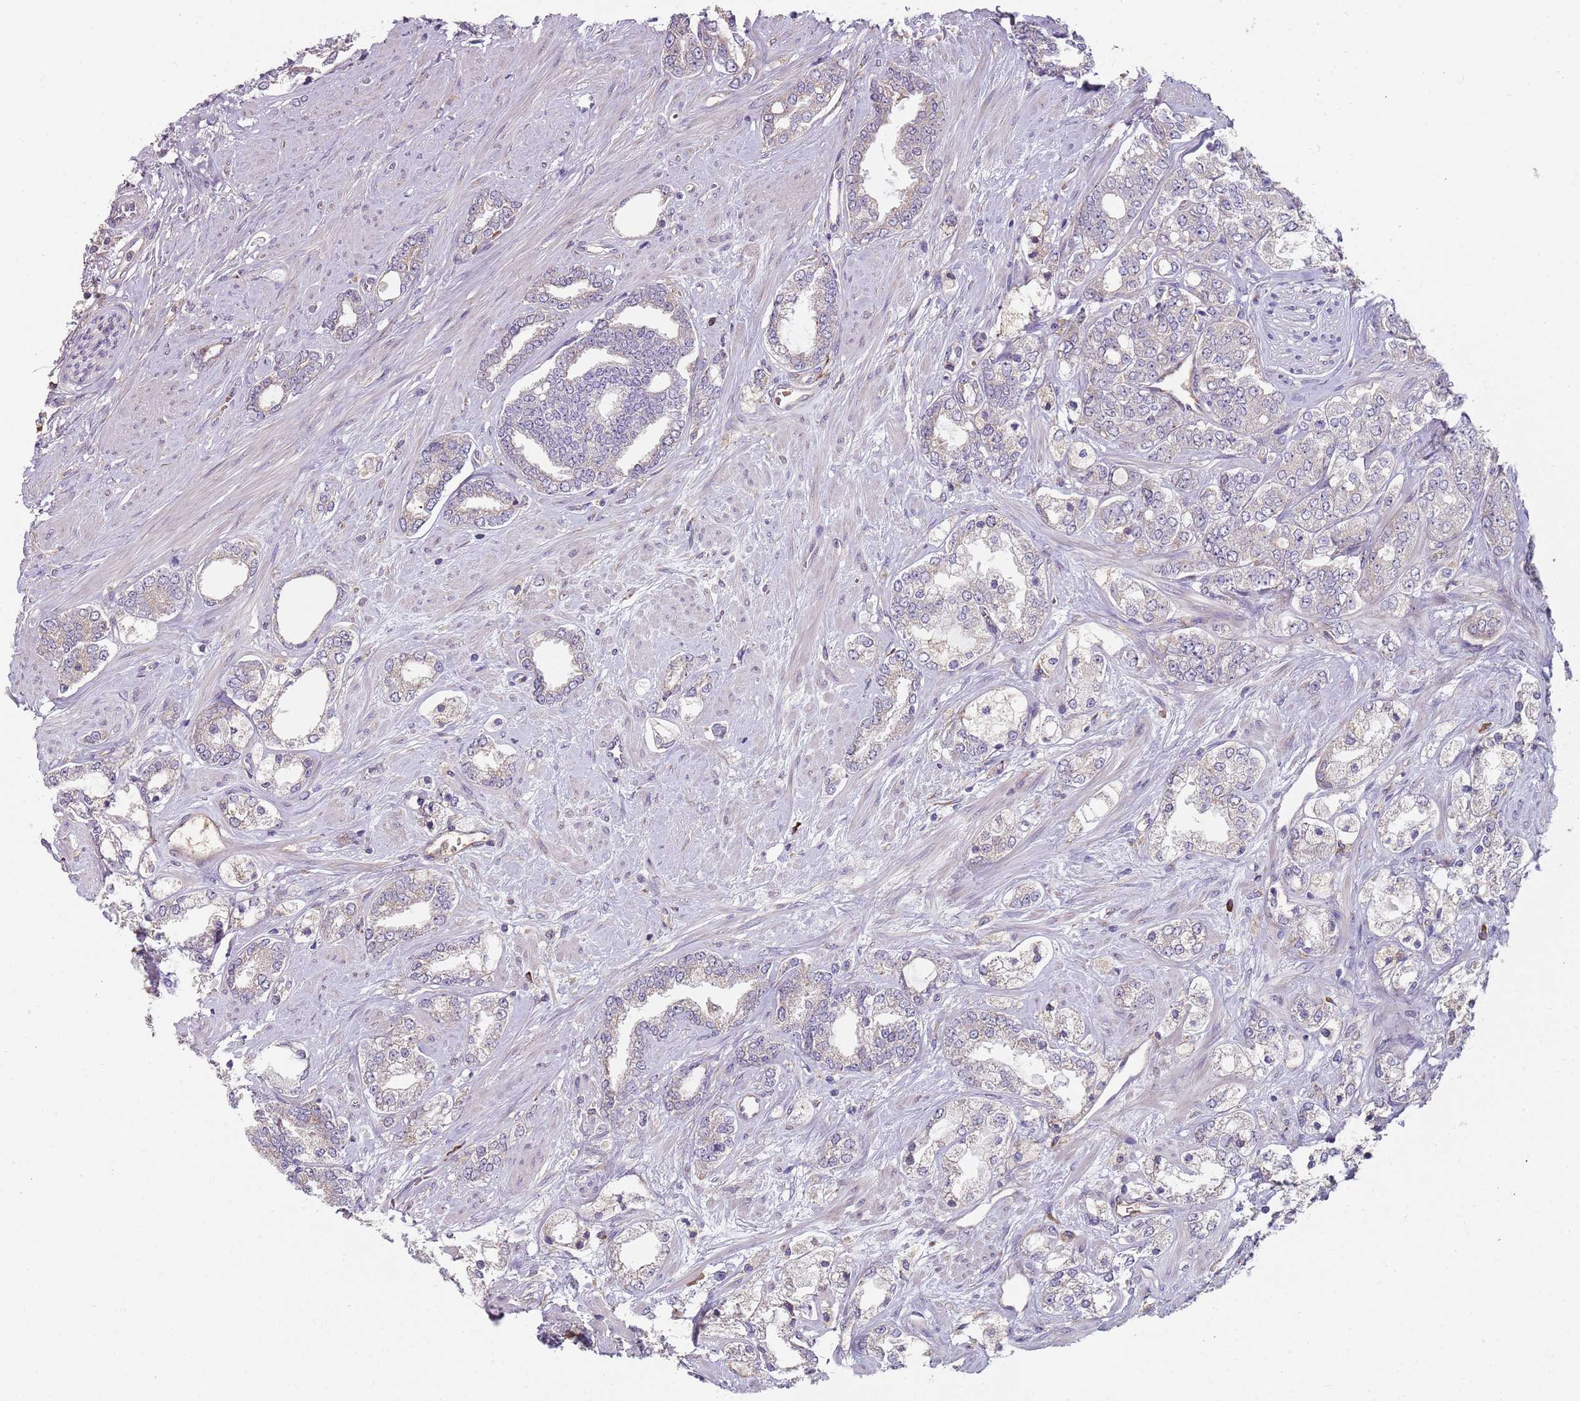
{"staining": {"intensity": "moderate", "quantity": "<25%", "location": "cytoplasmic/membranous"}, "tissue": "prostate cancer", "cell_type": "Tumor cells", "image_type": "cancer", "snomed": [{"axis": "morphology", "description": "Adenocarcinoma, High grade"}, {"axis": "topography", "description": "Prostate"}], "caption": "Immunohistochemical staining of prostate cancer (adenocarcinoma (high-grade)) demonstrates moderate cytoplasmic/membranous protein positivity in approximately <25% of tumor cells.", "gene": "SPATA2", "patient": {"sex": "male", "age": 64}}